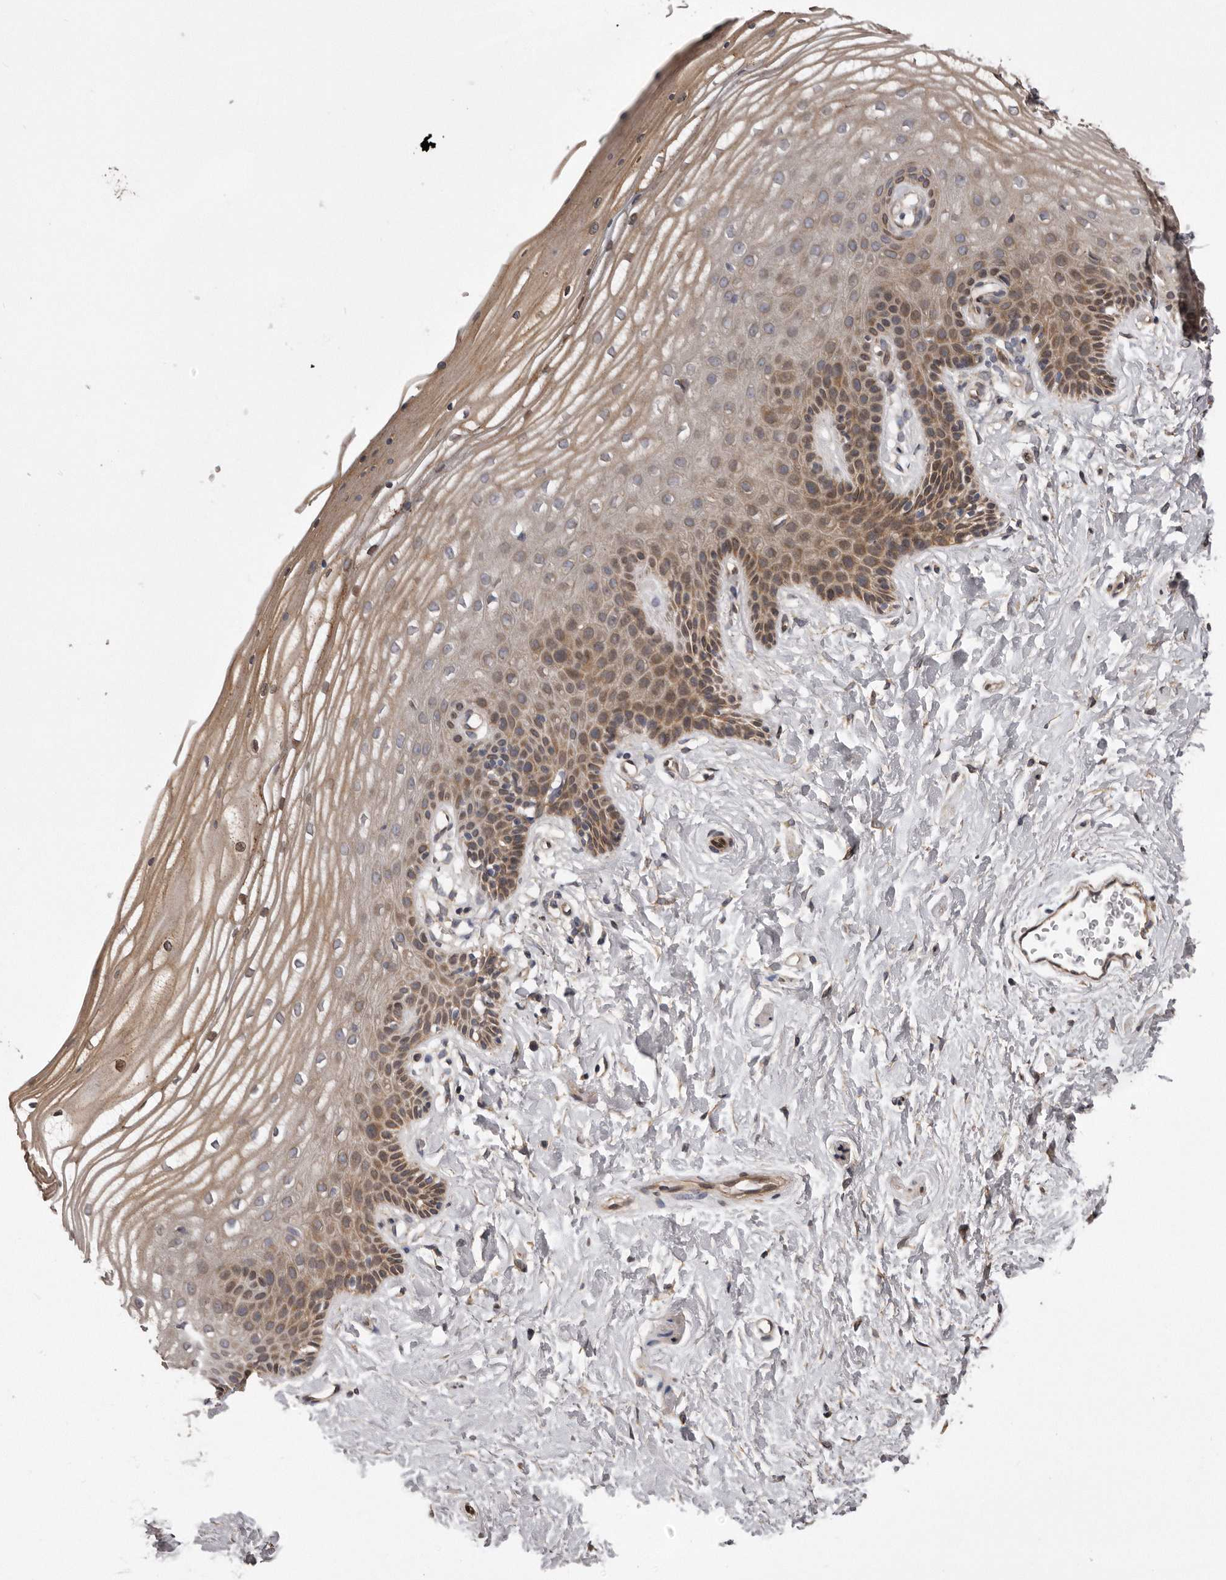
{"staining": {"intensity": "moderate", "quantity": ">75%", "location": "cytoplasmic/membranous"}, "tissue": "vagina", "cell_type": "Squamous epithelial cells", "image_type": "normal", "snomed": [{"axis": "morphology", "description": "Normal tissue, NOS"}, {"axis": "topography", "description": "Vagina"}, {"axis": "topography", "description": "Cervix"}], "caption": "A medium amount of moderate cytoplasmic/membranous positivity is appreciated in approximately >75% of squamous epithelial cells in benign vagina. (DAB (3,3'-diaminobenzidine) IHC, brown staining for protein, blue staining for nuclei).", "gene": "ARMCX1", "patient": {"sex": "female", "age": 40}}